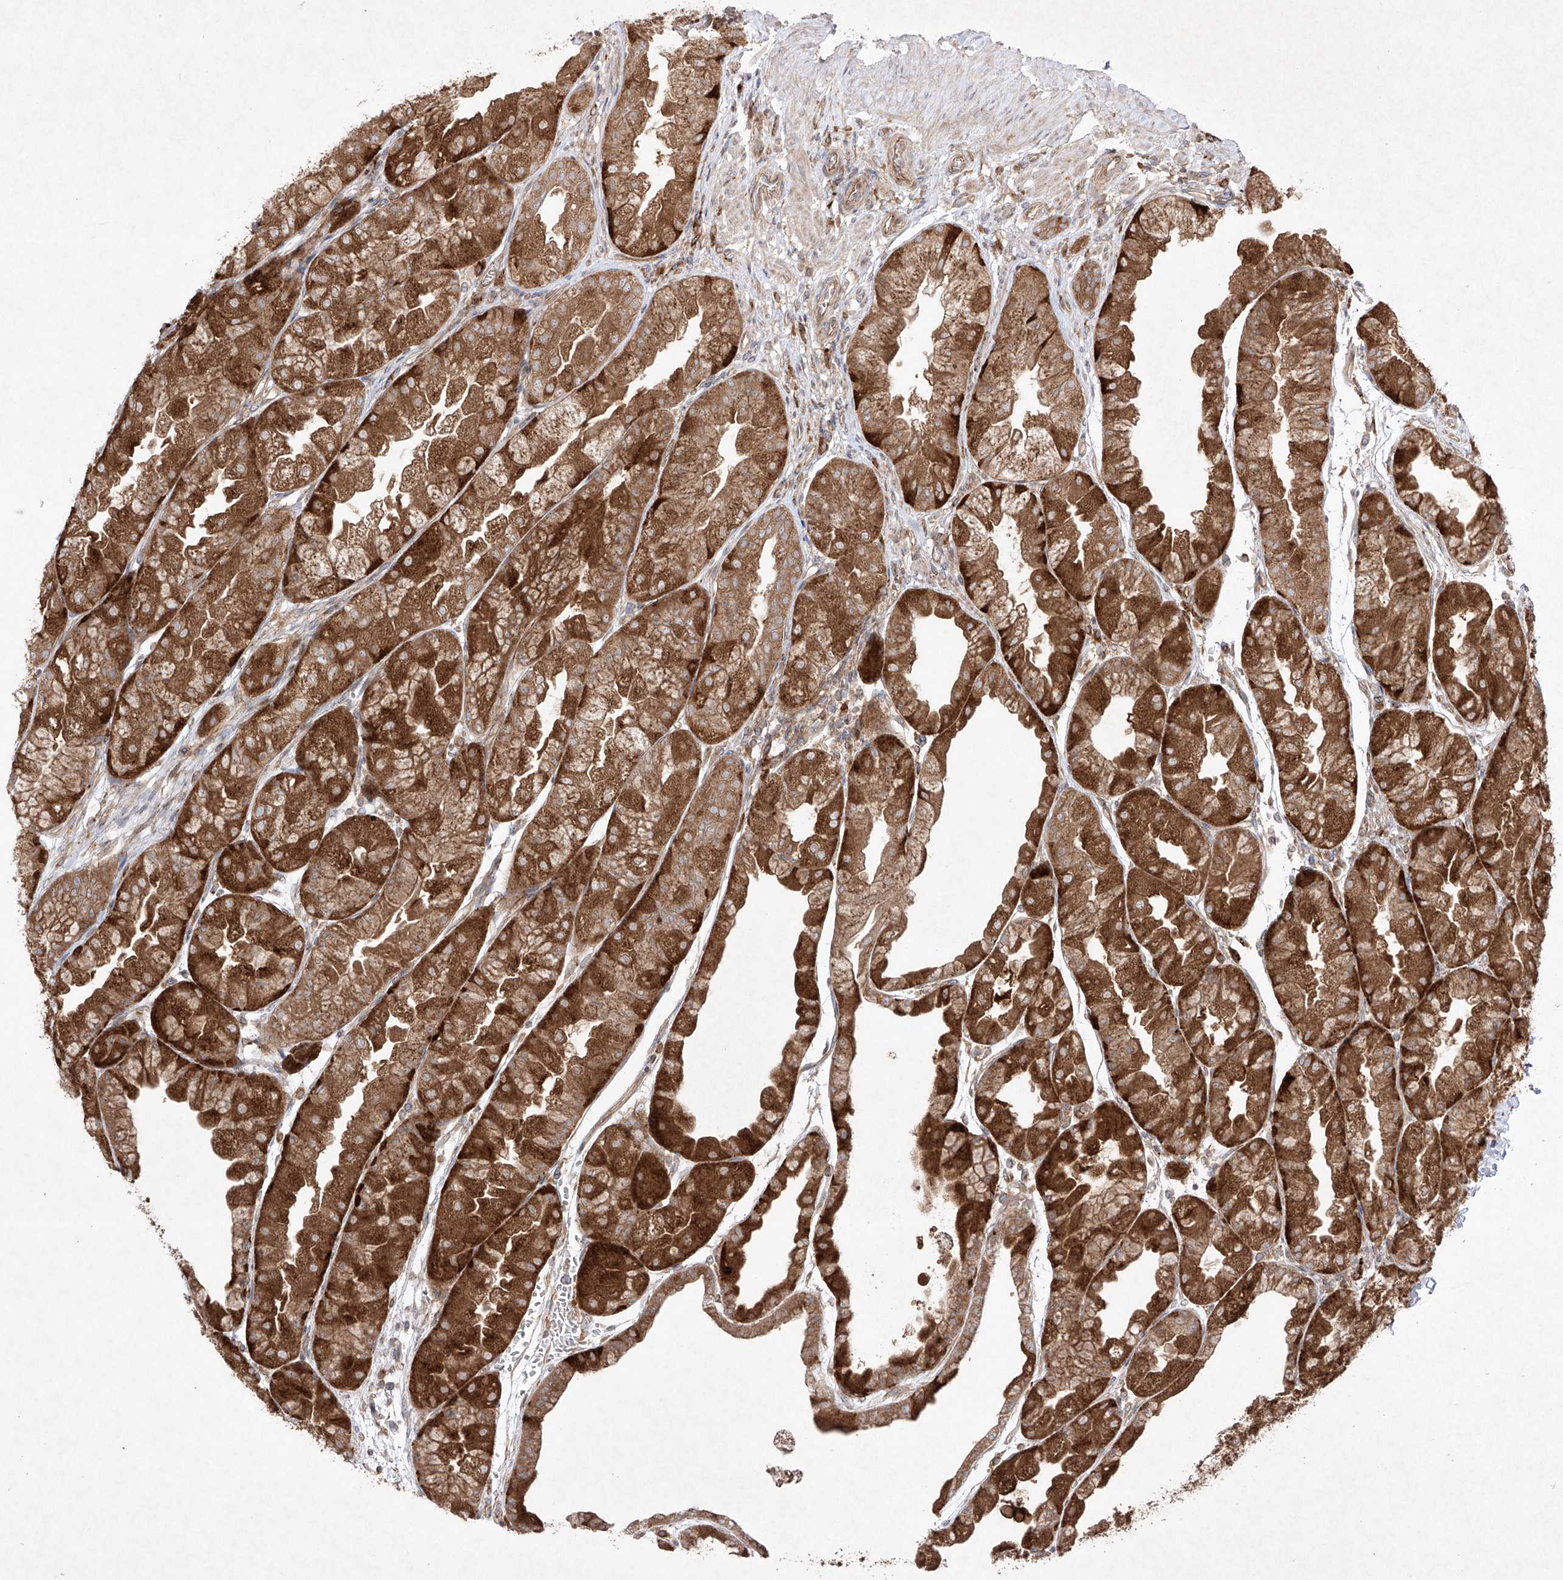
{"staining": {"intensity": "strong", "quantity": ">75%", "location": "cytoplasmic/membranous"}, "tissue": "stomach", "cell_type": "Glandular cells", "image_type": "normal", "snomed": [{"axis": "morphology", "description": "Normal tissue, NOS"}, {"axis": "topography", "description": "Stomach, upper"}], "caption": "High-power microscopy captured an immunohistochemistry (IHC) image of normal stomach, revealing strong cytoplasmic/membranous expression in approximately >75% of glandular cells. The staining was performed using DAB (3,3'-diaminobenzidine), with brown indicating positive protein expression. Nuclei are stained blue with hematoxylin.", "gene": "YKT6", "patient": {"sex": "male", "age": 47}}